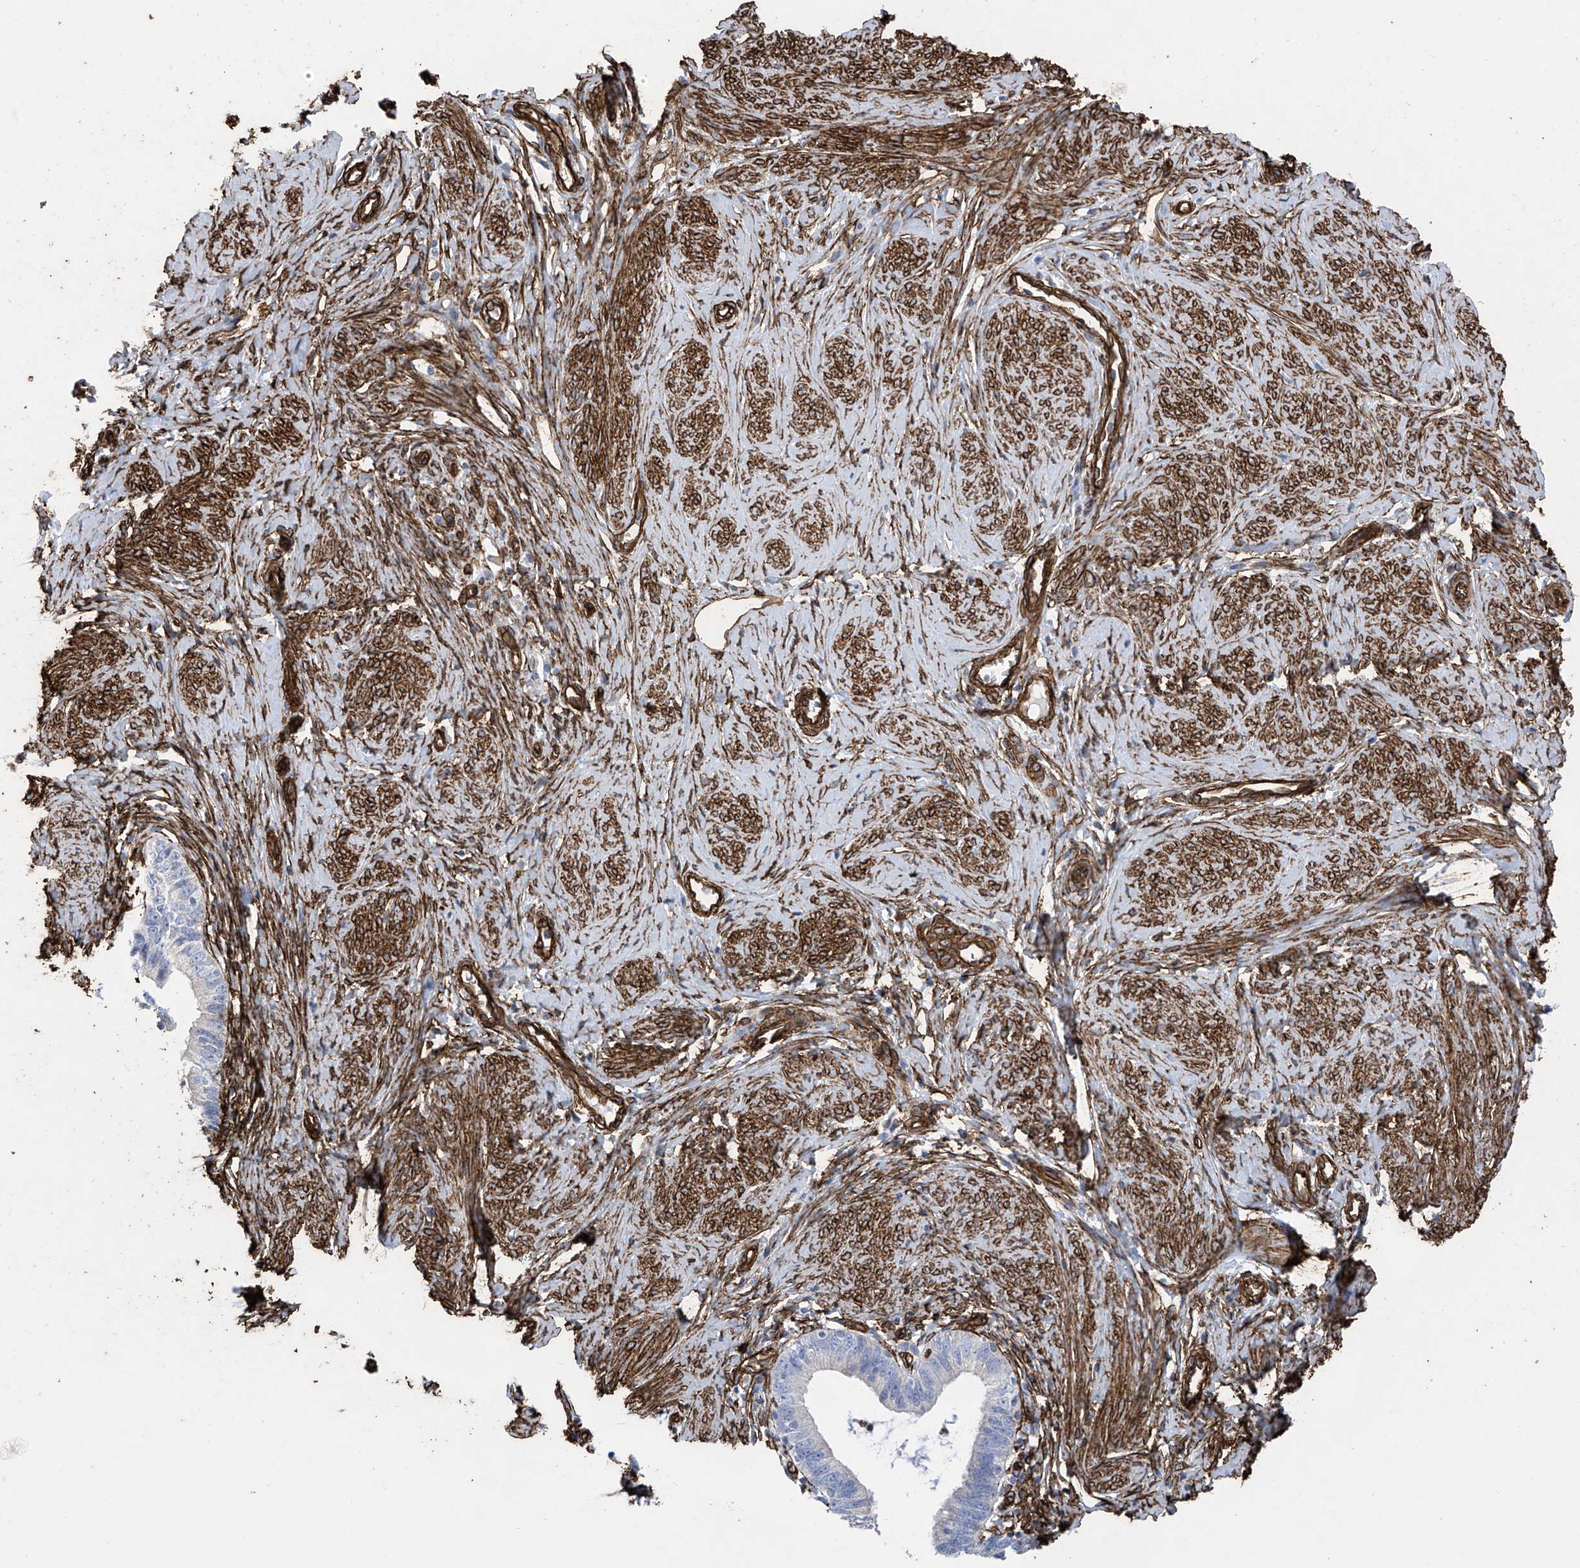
{"staining": {"intensity": "negative", "quantity": "none", "location": "none"}, "tissue": "cervical cancer", "cell_type": "Tumor cells", "image_type": "cancer", "snomed": [{"axis": "morphology", "description": "Adenocarcinoma, NOS"}, {"axis": "topography", "description": "Cervix"}], "caption": "Adenocarcinoma (cervical) was stained to show a protein in brown. There is no significant positivity in tumor cells.", "gene": "UBTD1", "patient": {"sex": "female", "age": 36}}